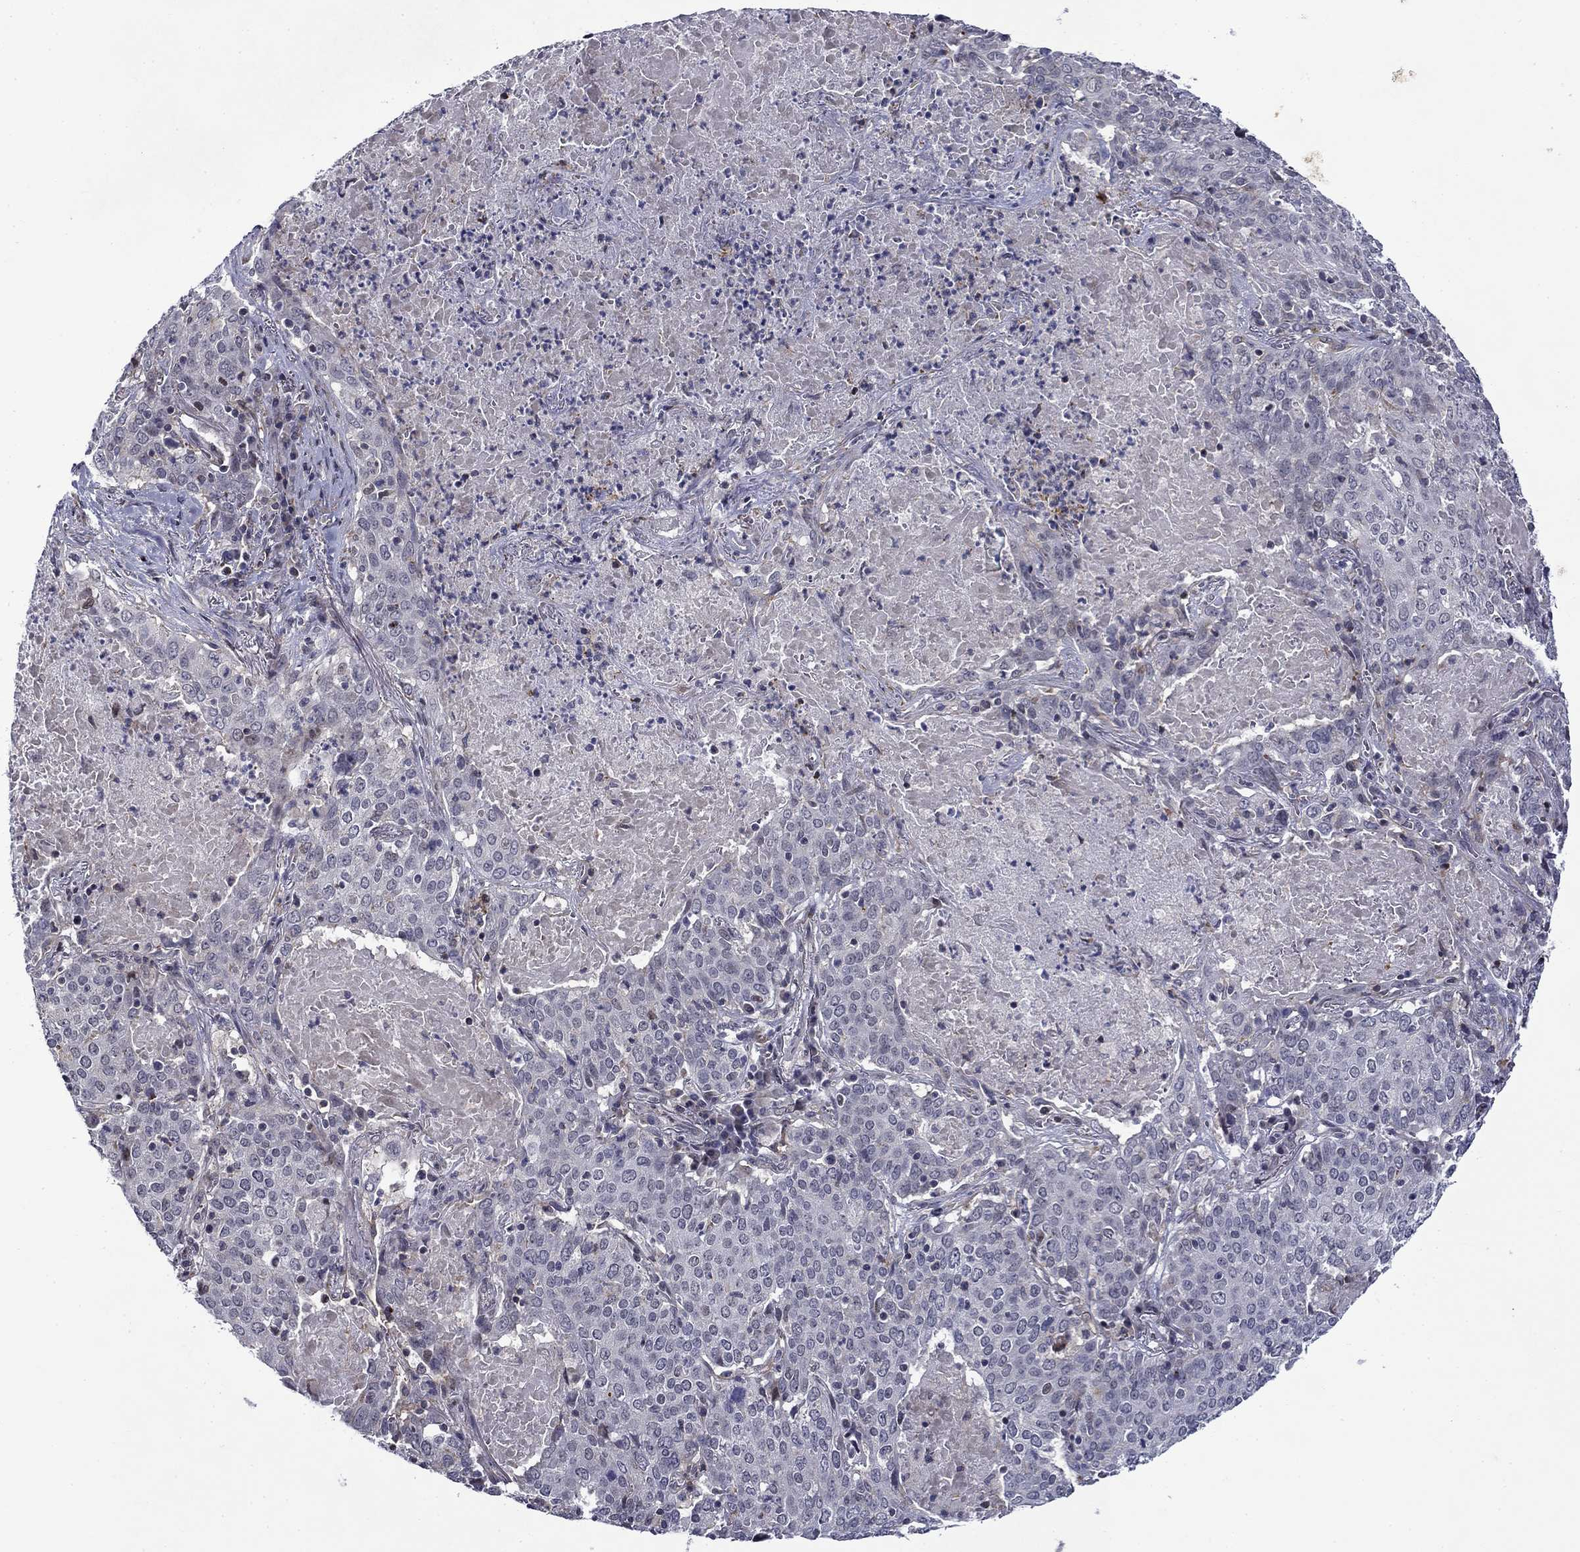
{"staining": {"intensity": "negative", "quantity": "none", "location": "none"}, "tissue": "lung cancer", "cell_type": "Tumor cells", "image_type": "cancer", "snomed": [{"axis": "morphology", "description": "Squamous cell carcinoma, NOS"}, {"axis": "topography", "description": "Lung"}], "caption": "Immunohistochemistry (IHC) of lung cancer (squamous cell carcinoma) displays no expression in tumor cells. The staining is performed using DAB (3,3'-diaminobenzidine) brown chromogen with nuclei counter-stained in using hematoxylin.", "gene": "B3GAT1", "patient": {"sex": "male", "age": 82}}